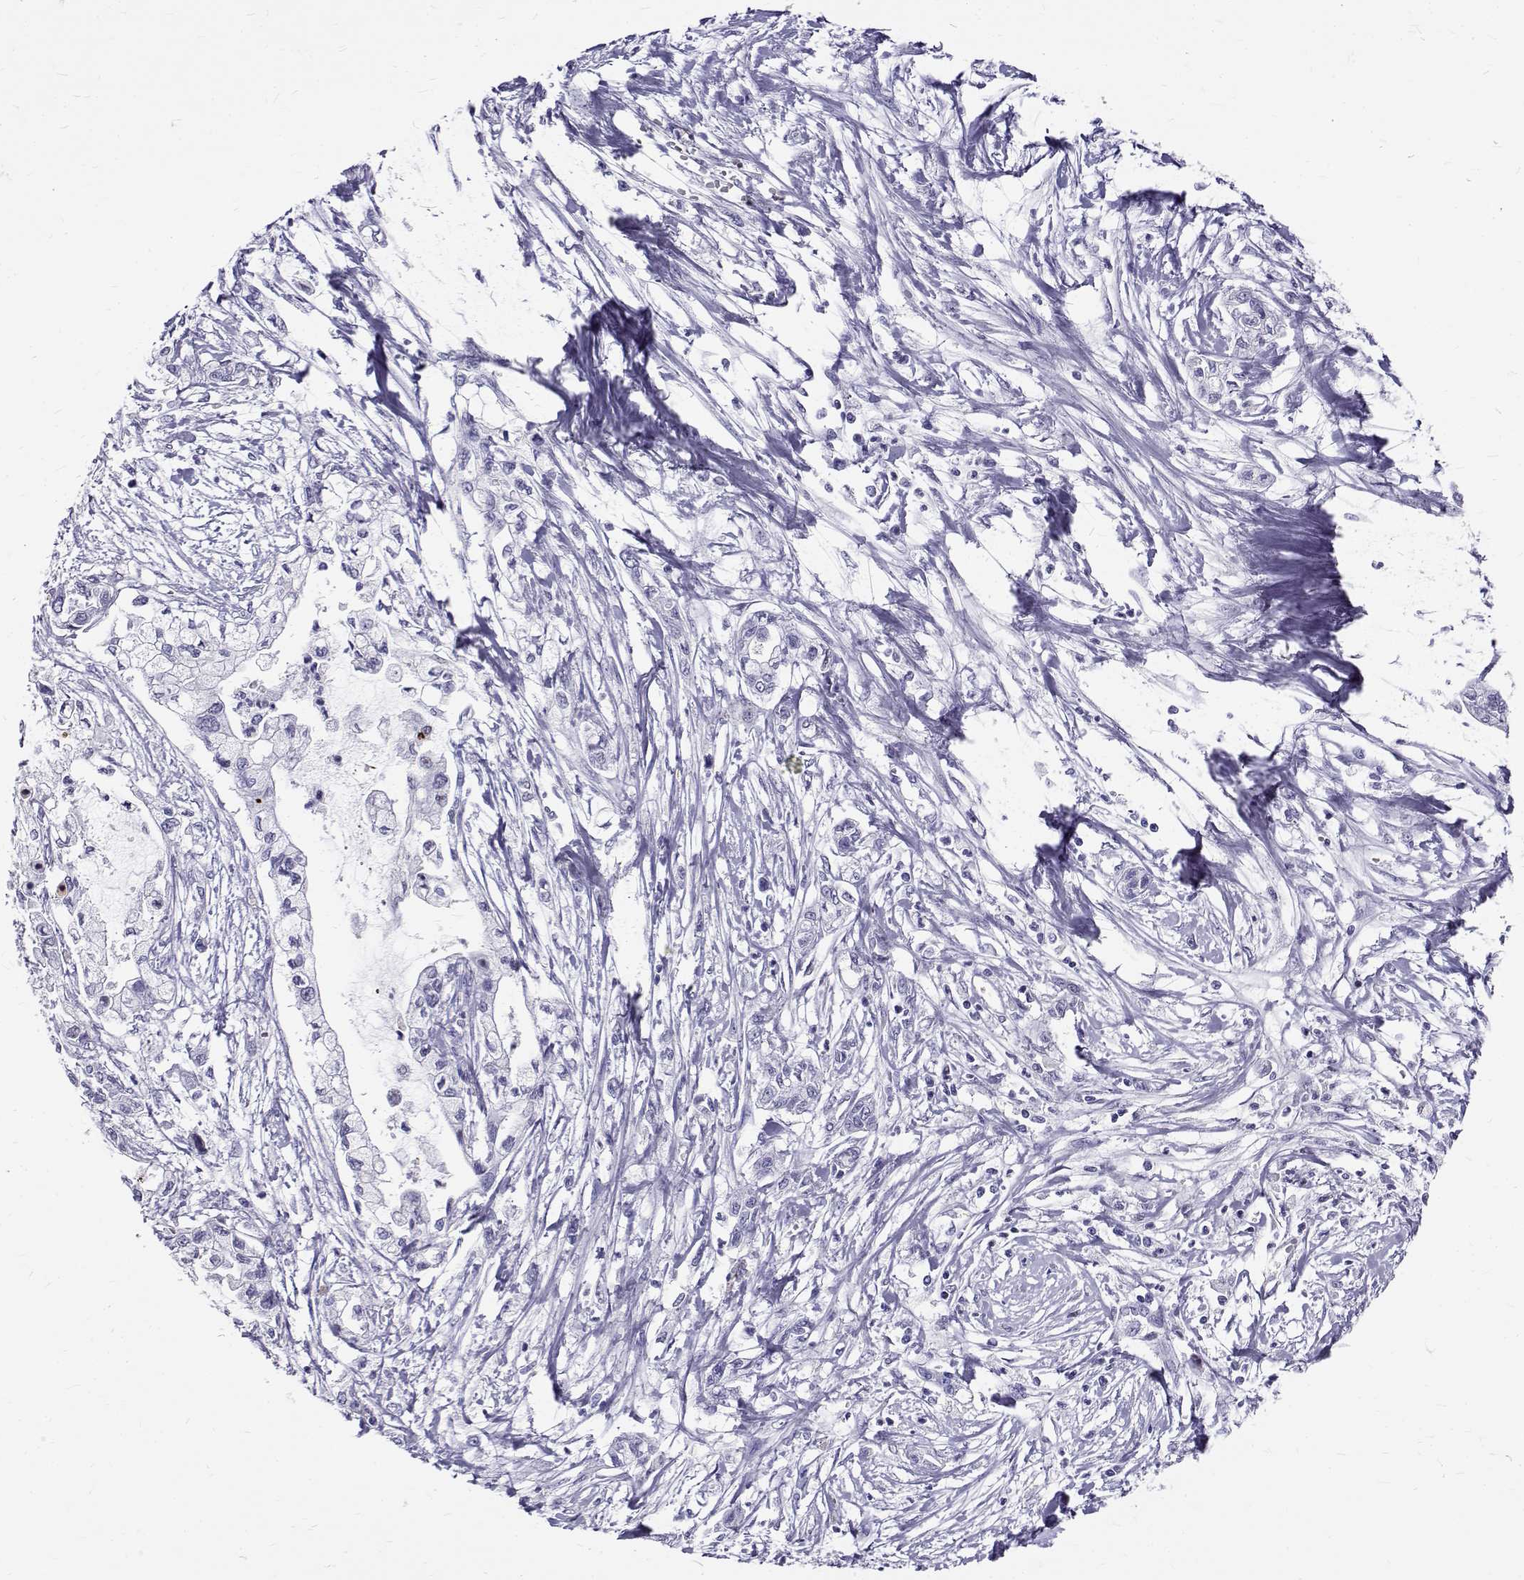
{"staining": {"intensity": "negative", "quantity": "none", "location": "none"}, "tissue": "pancreatic cancer", "cell_type": "Tumor cells", "image_type": "cancer", "snomed": [{"axis": "morphology", "description": "Adenocarcinoma, NOS"}, {"axis": "topography", "description": "Pancreas"}], "caption": "Tumor cells are negative for protein expression in human pancreatic adenocarcinoma.", "gene": "IGSF1", "patient": {"sex": "male", "age": 54}}